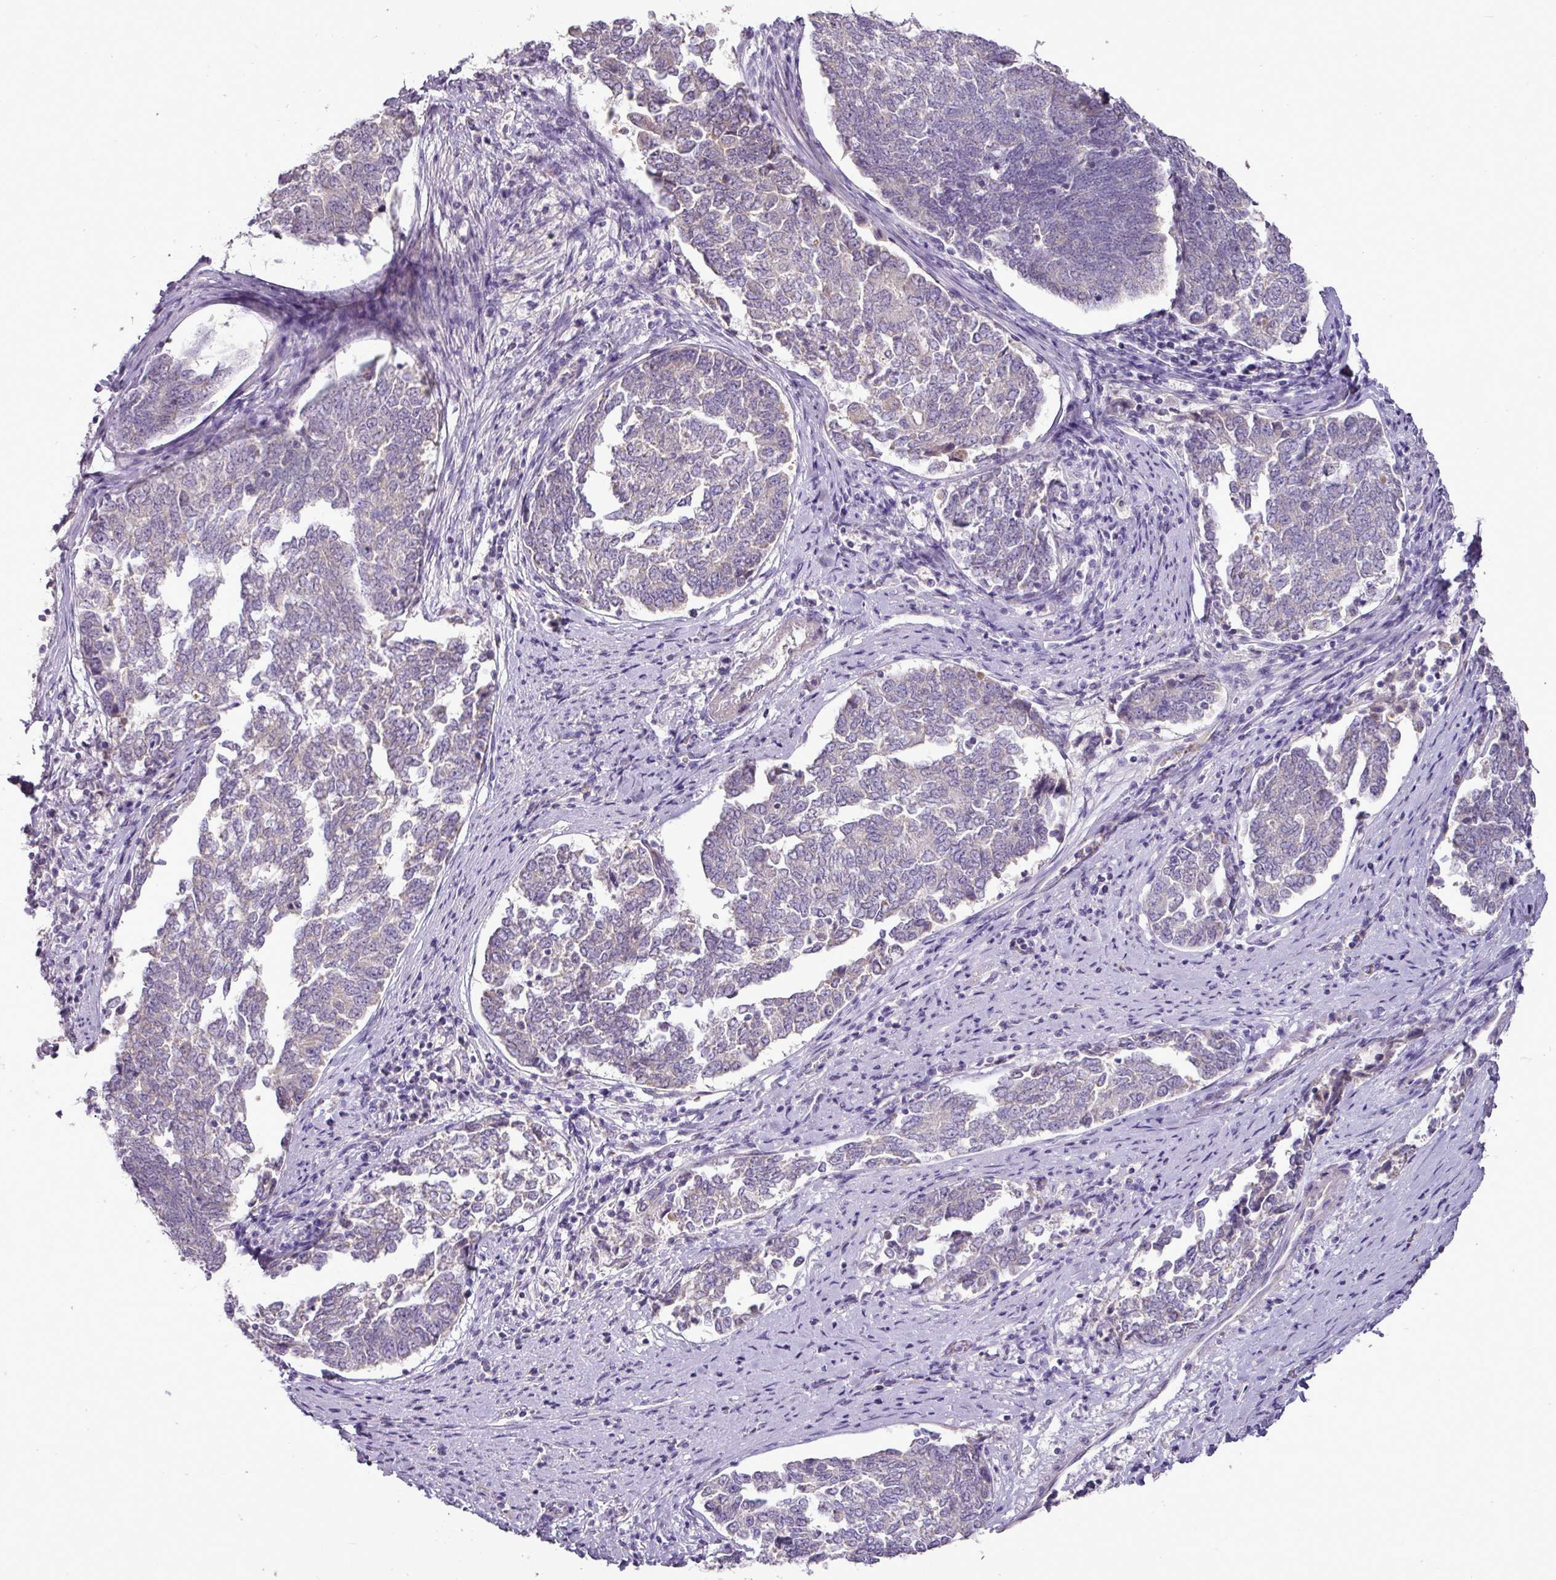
{"staining": {"intensity": "negative", "quantity": "none", "location": "none"}, "tissue": "endometrial cancer", "cell_type": "Tumor cells", "image_type": "cancer", "snomed": [{"axis": "morphology", "description": "Adenocarcinoma, NOS"}, {"axis": "topography", "description": "Endometrium"}], "caption": "A high-resolution image shows immunohistochemistry staining of endometrial cancer, which reveals no significant staining in tumor cells. (Stains: DAB immunohistochemistry (IHC) with hematoxylin counter stain, Microscopy: brightfield microscopy at high magnification).", "gene": "BRINP2", "patient": {"sex": "female", "age": 80}}